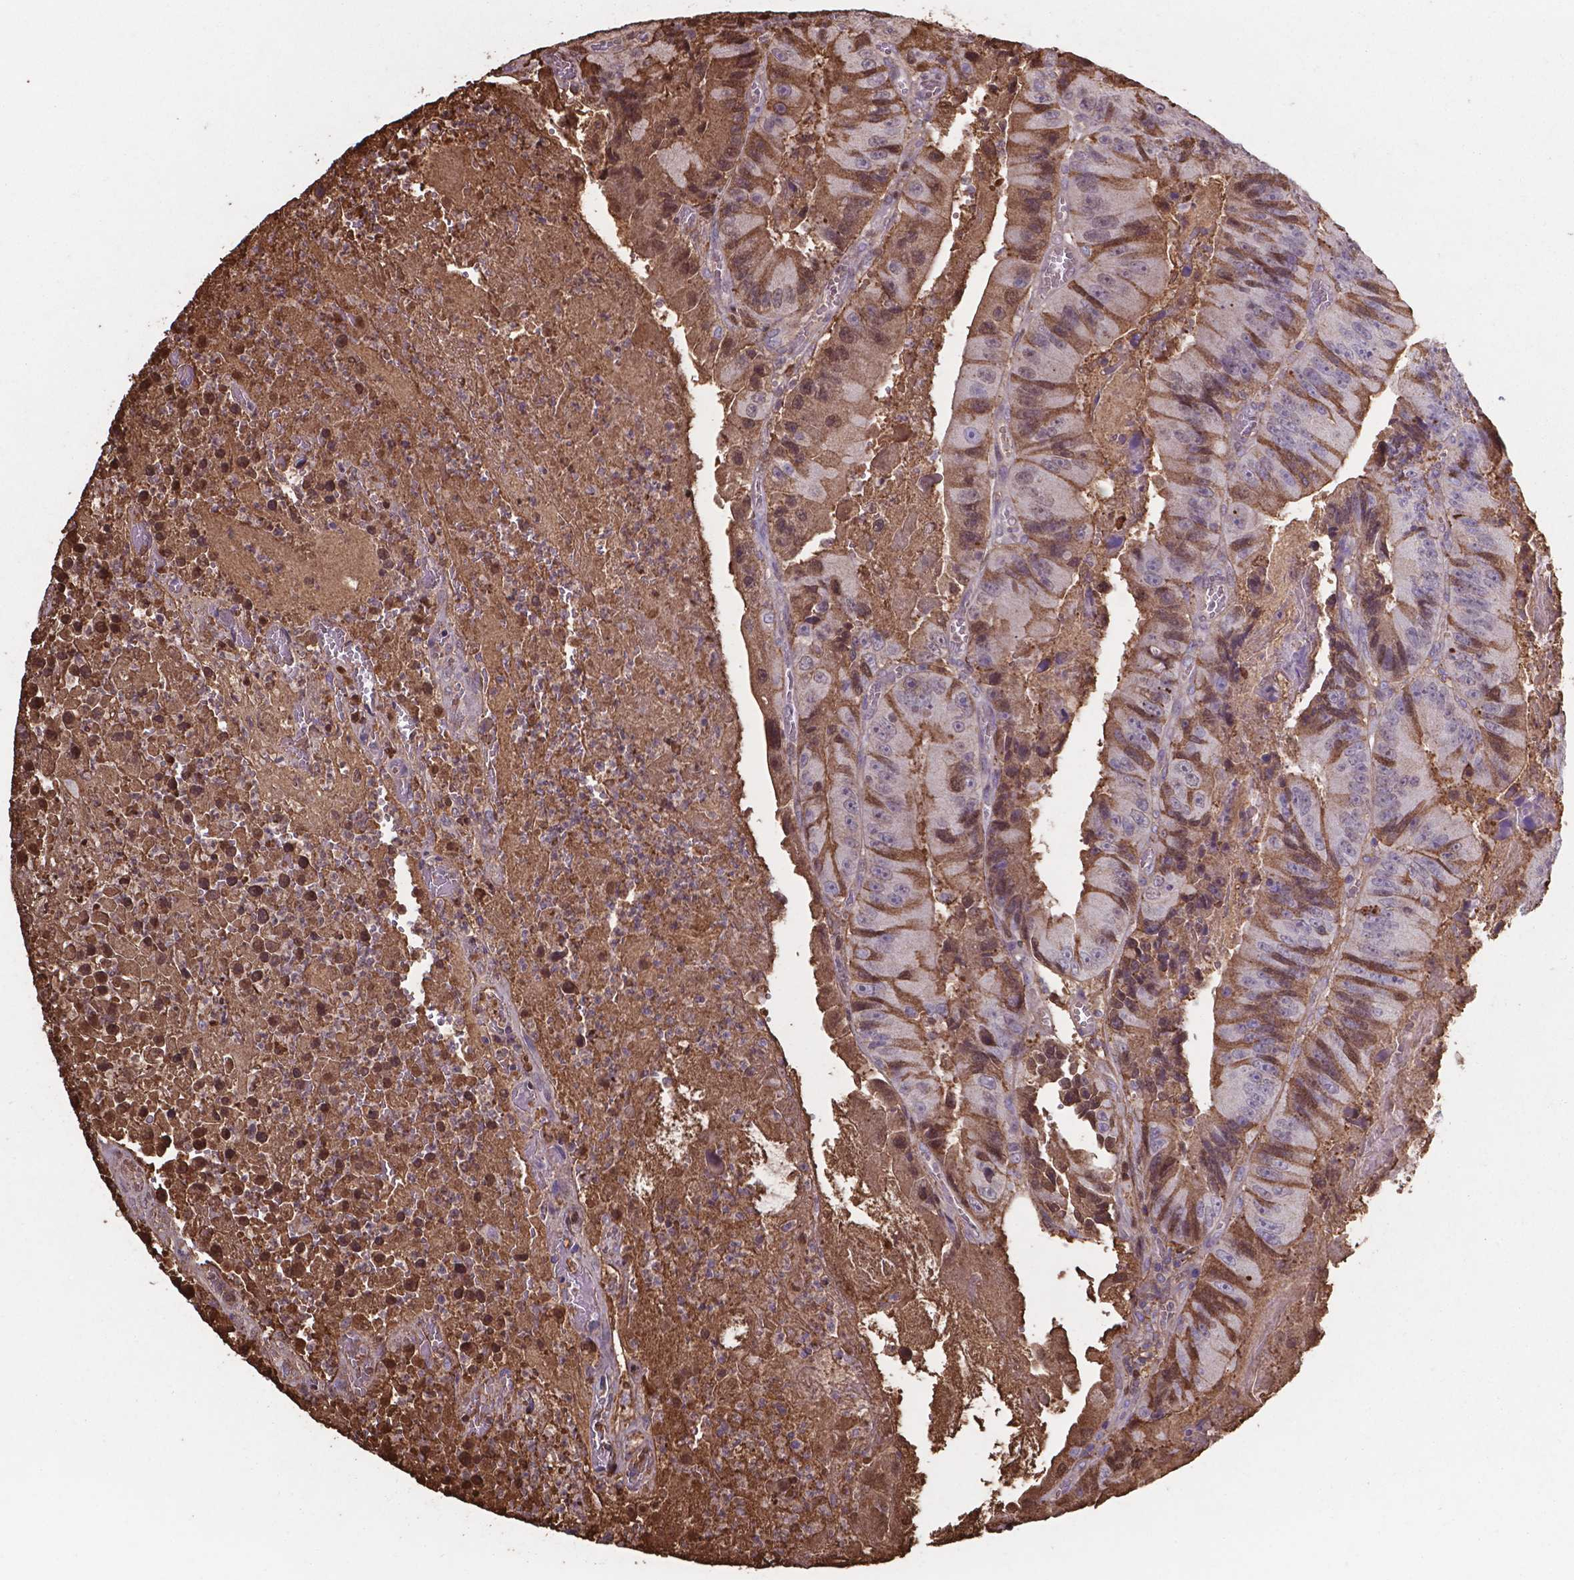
{"staining": {"intensity": "moderate", "quantity": ">75%", "location": "cytoplasmic/membranous,nuclear"}, "tissue": "colorectal cancer", "cell_type": "Tumor cells", "image_type": "cancer", "snomed": [{"axis": "morphology", "description": "Adenocarcinoma, NOS"}, {"axis": "topography", "description": "Colon"}], "caption": "Immunohistochemical staining of colorectal adenocarcinoma shows moderate cytoplasmic/membranous and nuclear protein expression in approximately >75% of tumor cells.", "gene": "SERPINA1", "patient": {"sex": "female", "age": 86}}